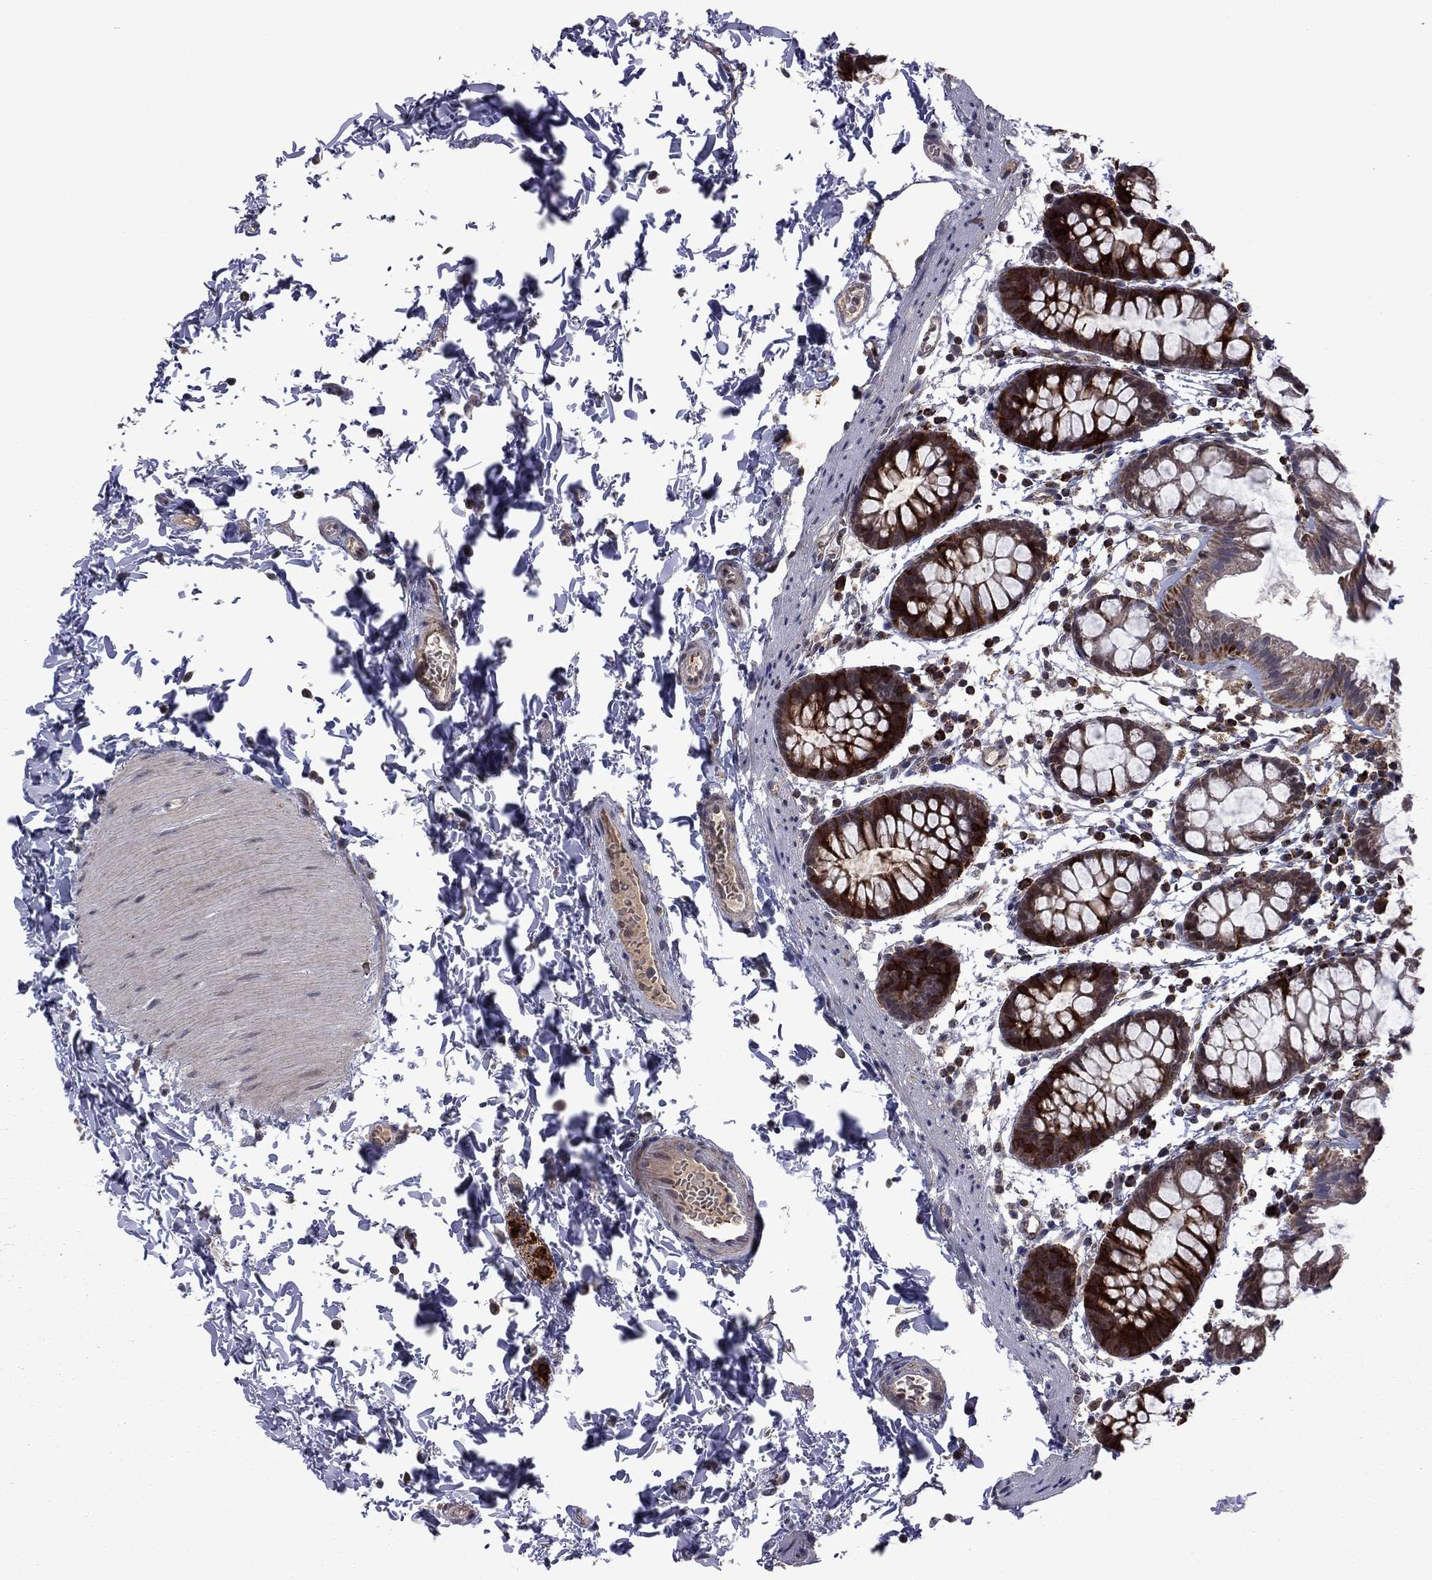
{"staining": {"intensity": "strong", "quantity": "25%-75%", "location": "cytoplasmic/membranous"}, "tissue": "rectum", "cell_type": "Glandular cells", "image_type": "normal", "snomed": [{"axis": "morphology", "description": "Normal tissue, NOS"}, {"axis": "topography", "description": "Rectum"}], "caption": "Protein positivity by immunohistochemistry (IHC) reveals strong cytoplasmic/membranous staining in about 25%-75% of glandular cells in unremarkable rectum.", "gene": "GPAA1", "patient": {"sex": "male", "age": 57}}